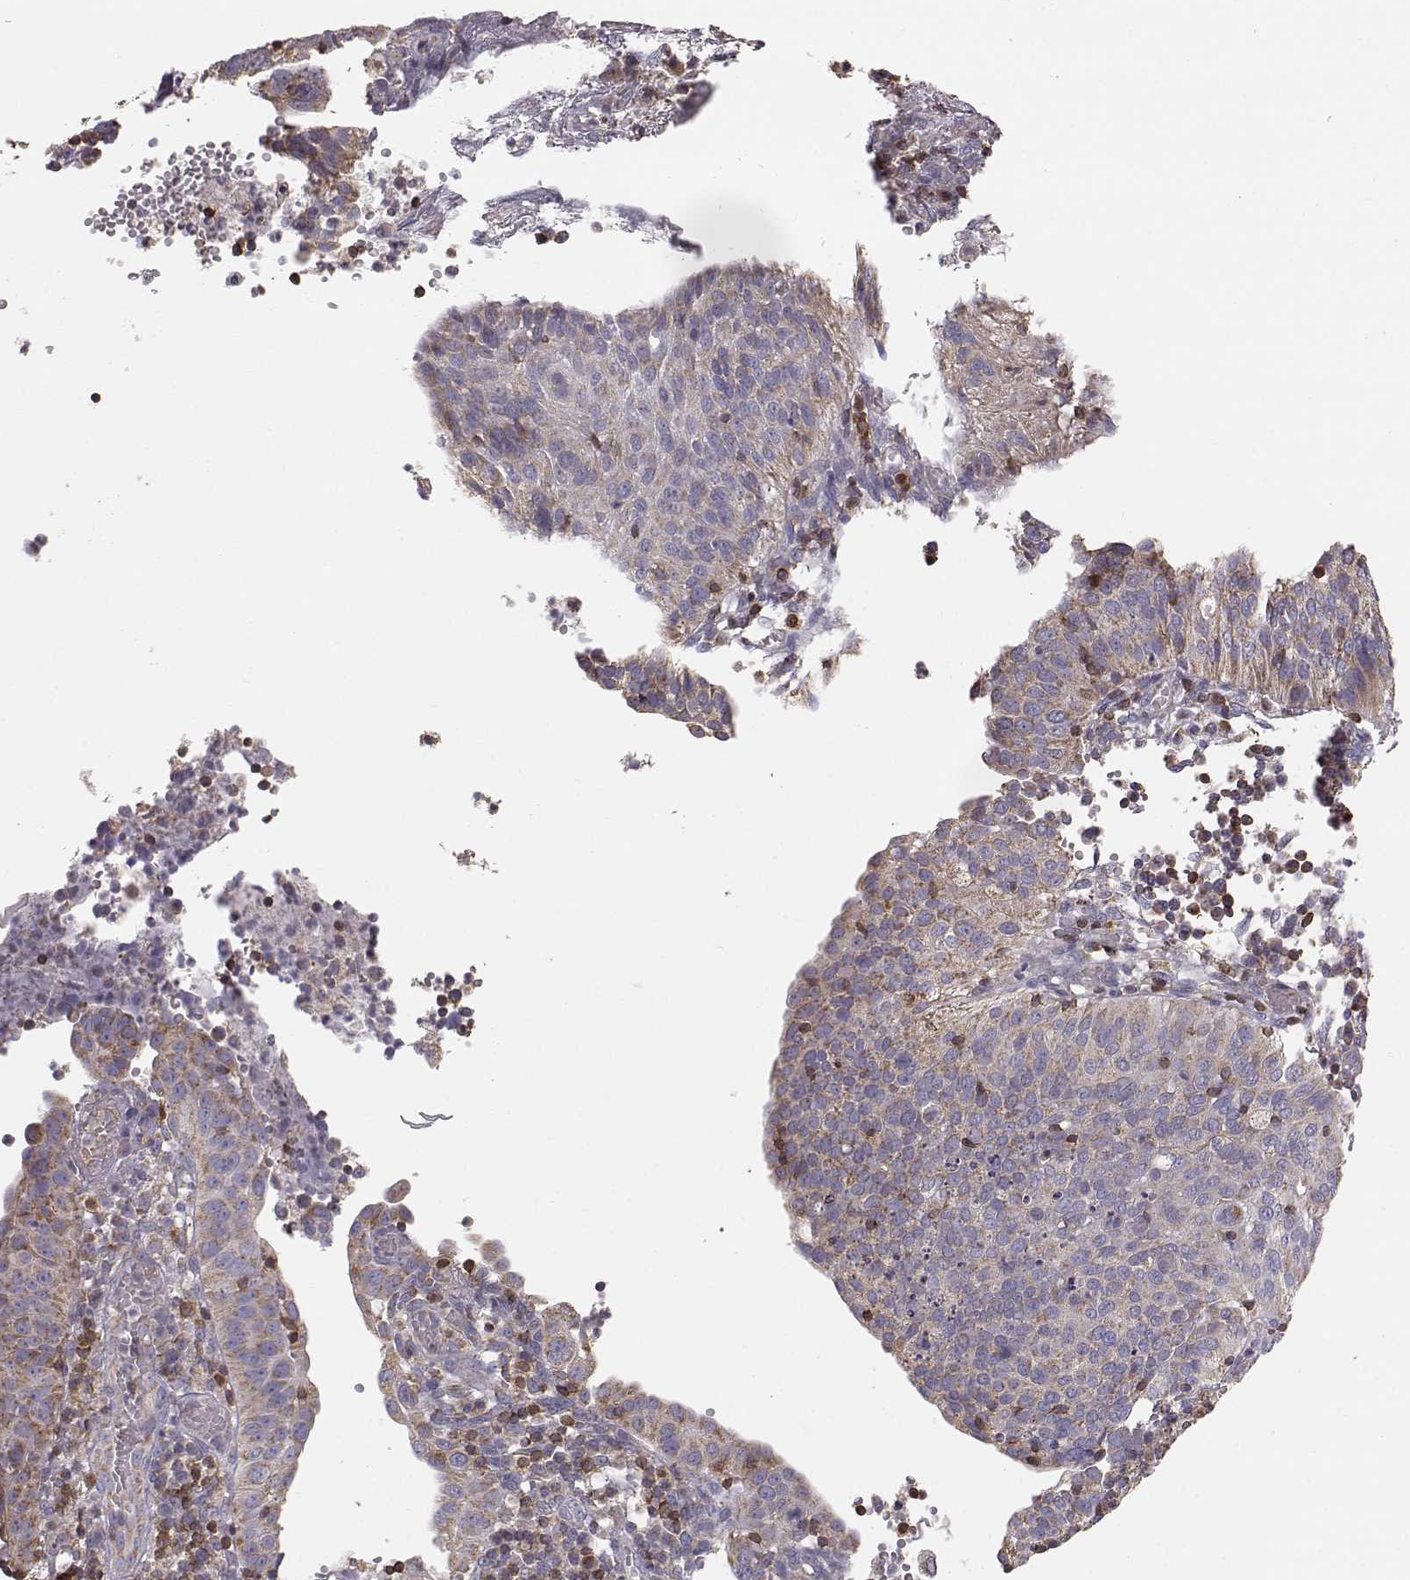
{"staining": {"intensity": "moderate", "quantity": ">75%", "location": "cytoplasmic/membranous"}, "tissue": "cervical cancer", "cell_type": "Tumor cells", "image_type": "cancer", "snomed": [{"axis": "morphology", "description": "Squamous cell carcinoma, NOS"}, {"axis": "topography", "description": "Cervix"}], "caption": "An image of human cervical cancer (squamous cell carcinoma) stained for a protein shows moderate cytoplasmic/membranous brown staining in tumor cells.", "gene": "GRAP2", "patient": {"sex": "female", "age": 39}}